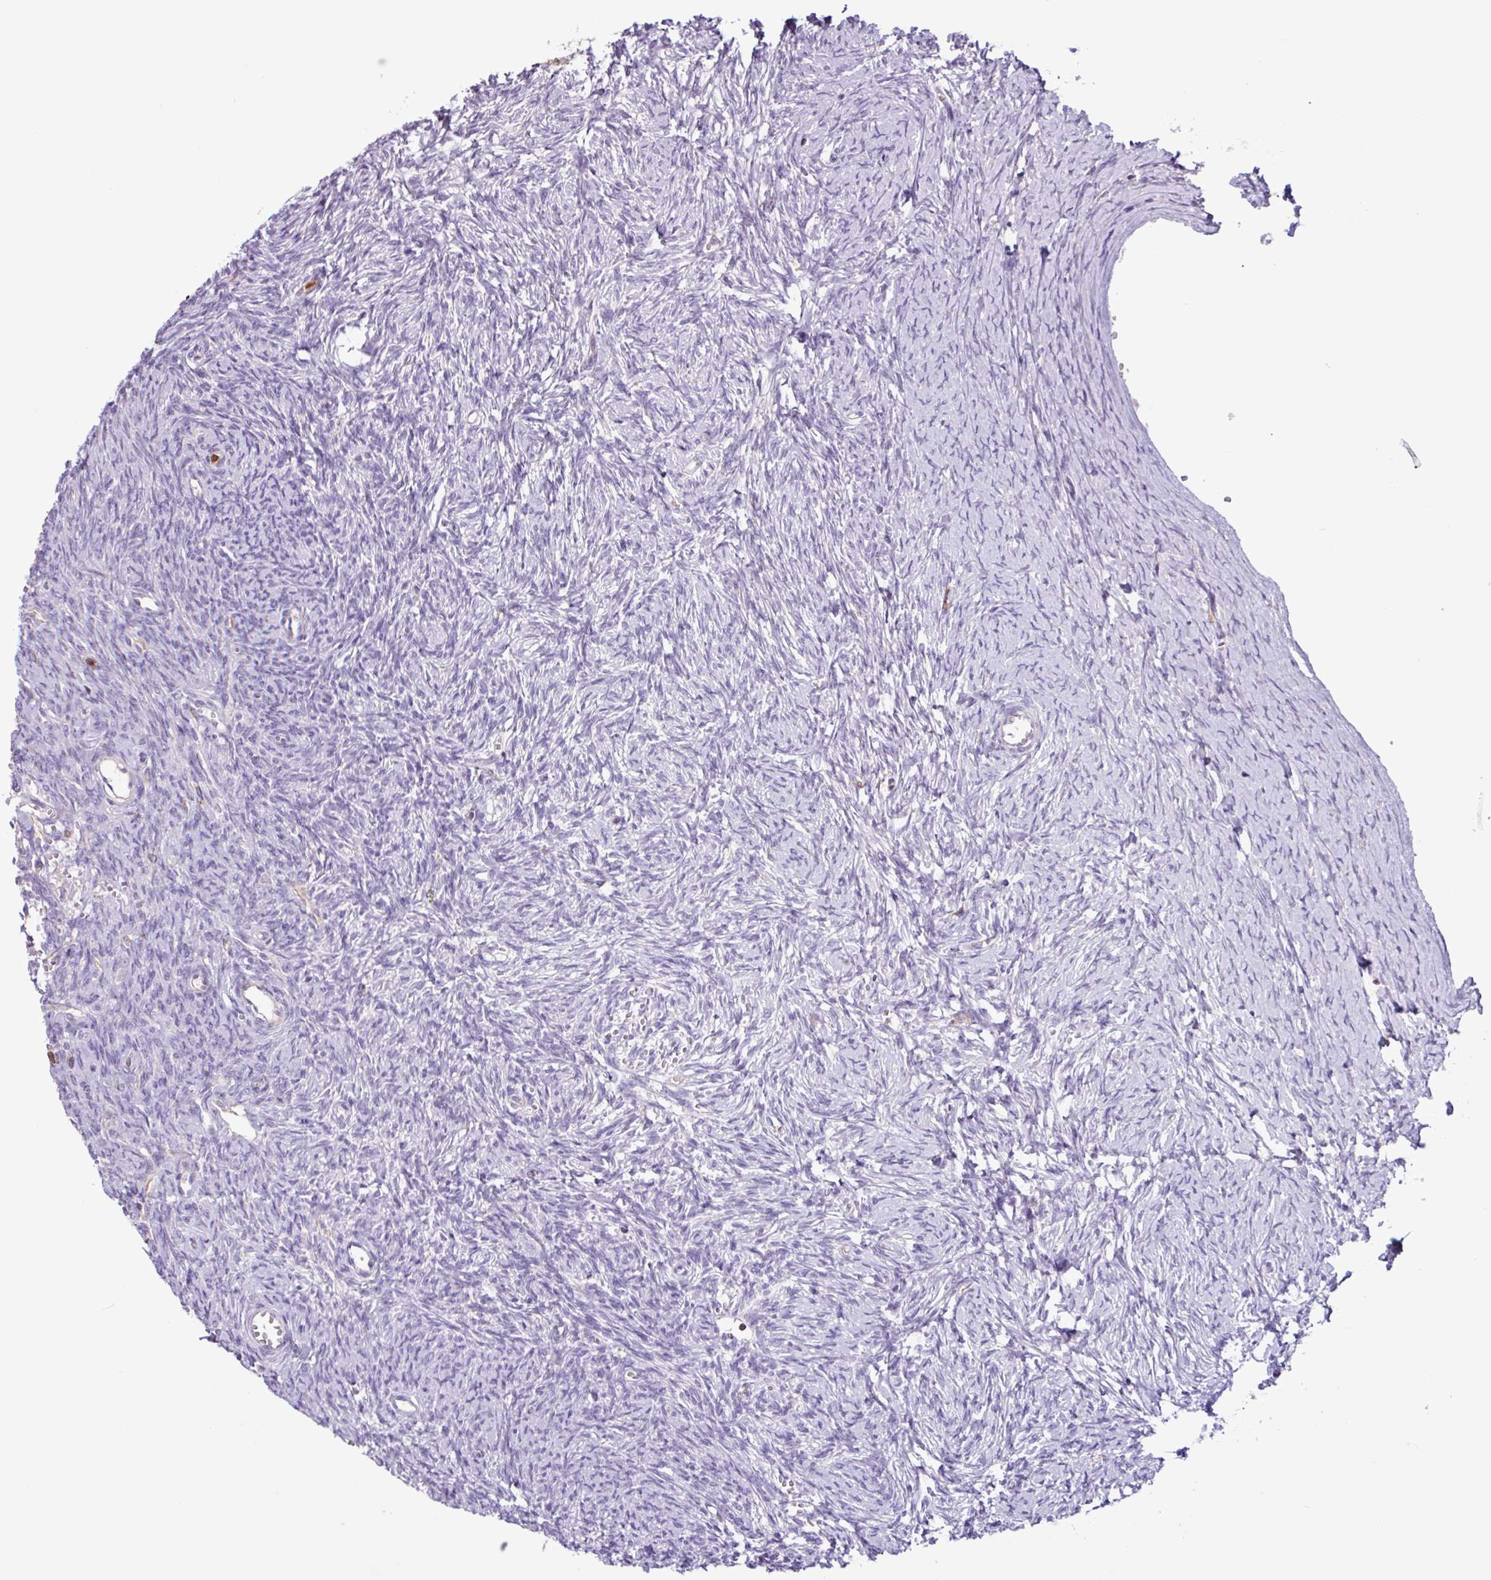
{"staining": {"intensity": "weak", "quantity": "25%-75%", "location": "cytoplasmic/membranous"}, "tissue": "ovary", "cell_type": "Follicle cells", "image_type": "normal", "snomed": [{"axis": "morphology", "description": "Normal tissue, NOS"}, {"axis": "topography", "description": "Ovary"}], "caption": "Human ovary stained for a protein (brown) demonstrates weak cytoplasmic/membranous positive positivity in about 25%-75% of follicle cells.", "gene": "ACTR3B", "patient": {"sex": "female", "age": 39}}